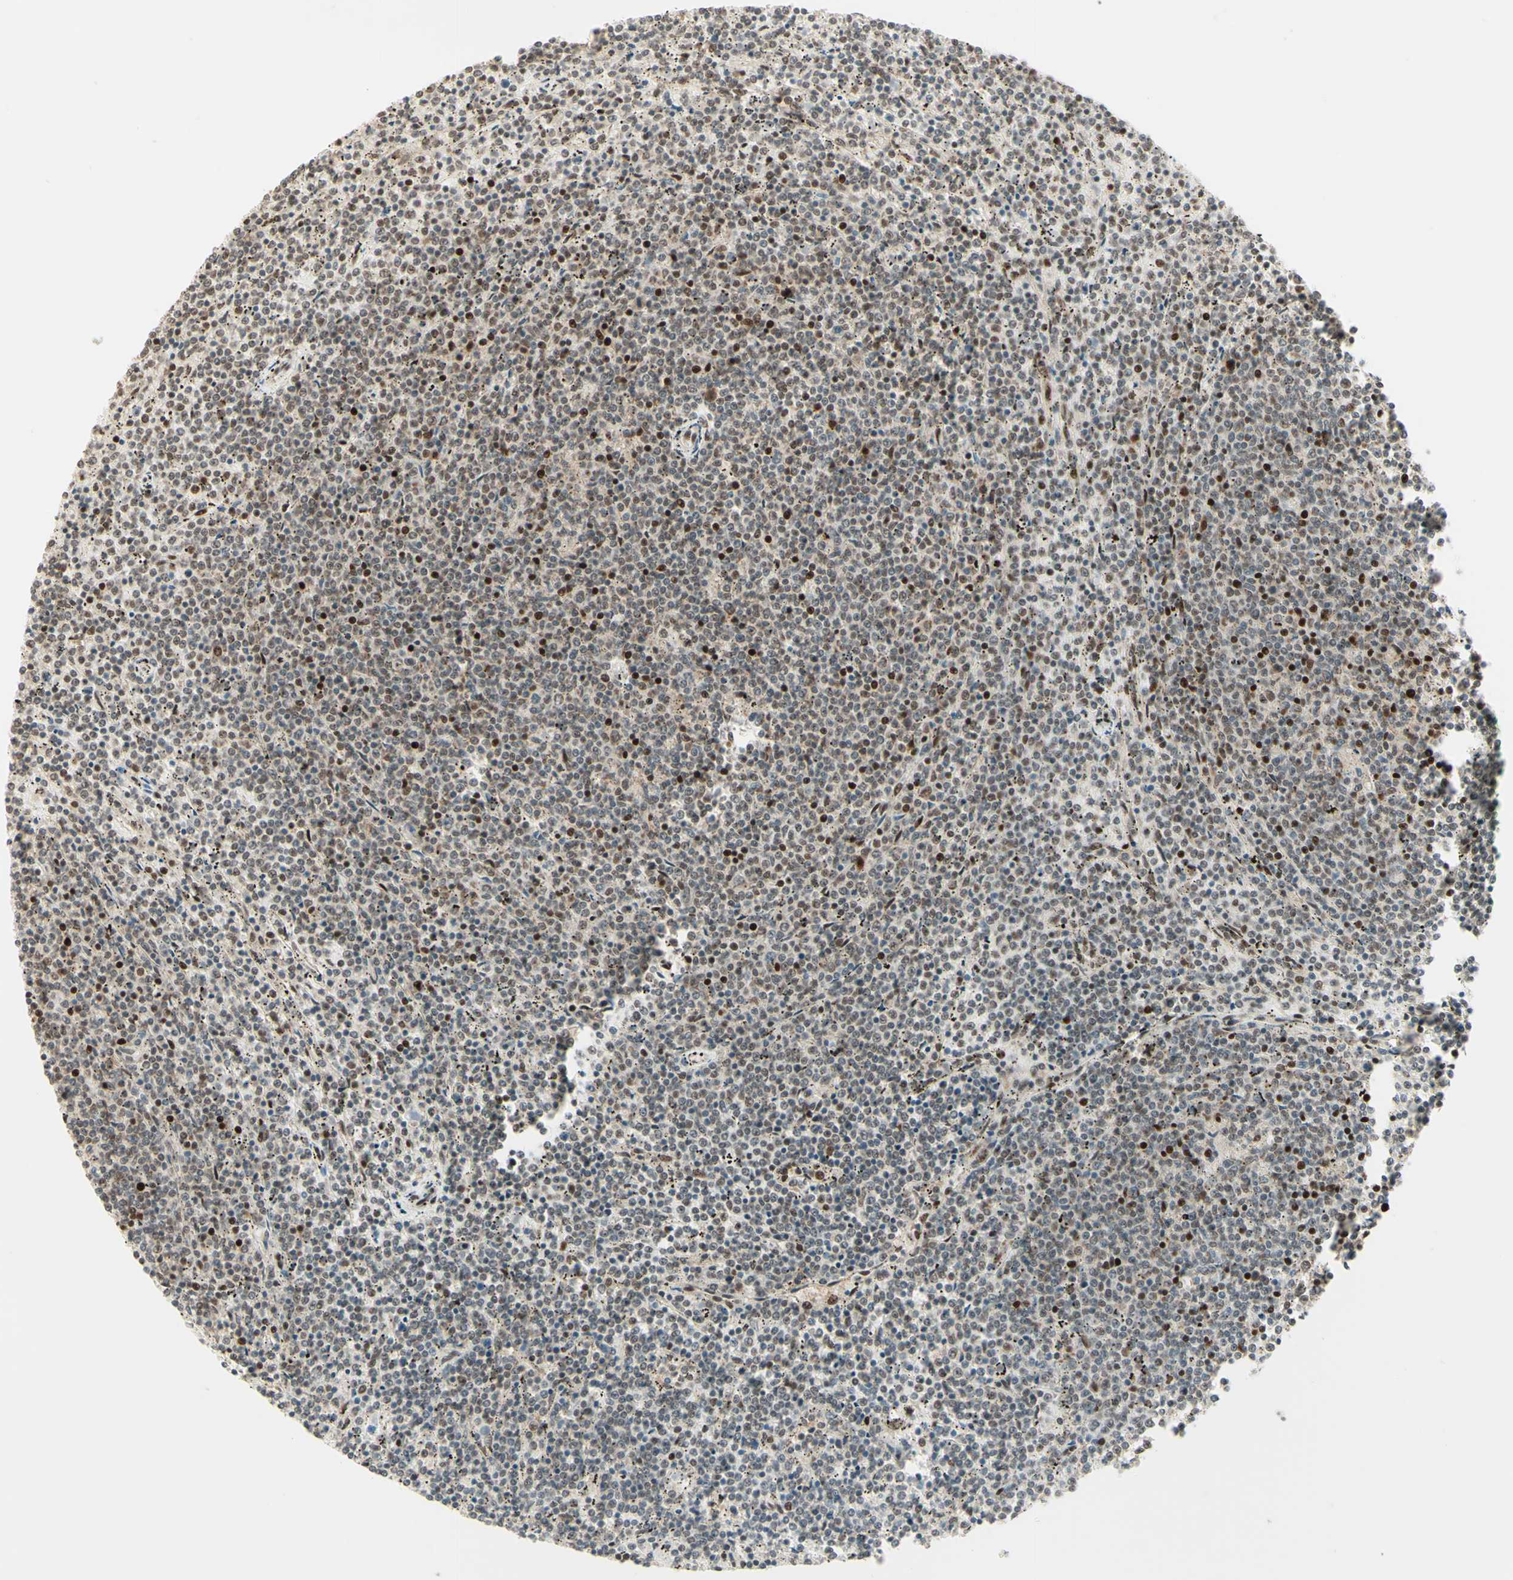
{"staining": {"intensity": "weak", "quantity": "25%-75%", "location": "nuclear"}, "tissue": "lymphoma", "cell_type": "Tumor cells", "image_type": "cancer", "snomed": [{"axis": "morphology", "description": "Malignant lymphoma, non-Hodgkin's type, Low grade"}, {"axis": "topography", "description": "Spleen"}], "caption": "Tumor cells reveal low levels of weak nuclear staining in about 25%-75% of cells in lymphoma.", "gene": "NR3C1", "patient": {"sex": "female", "age": 50}}